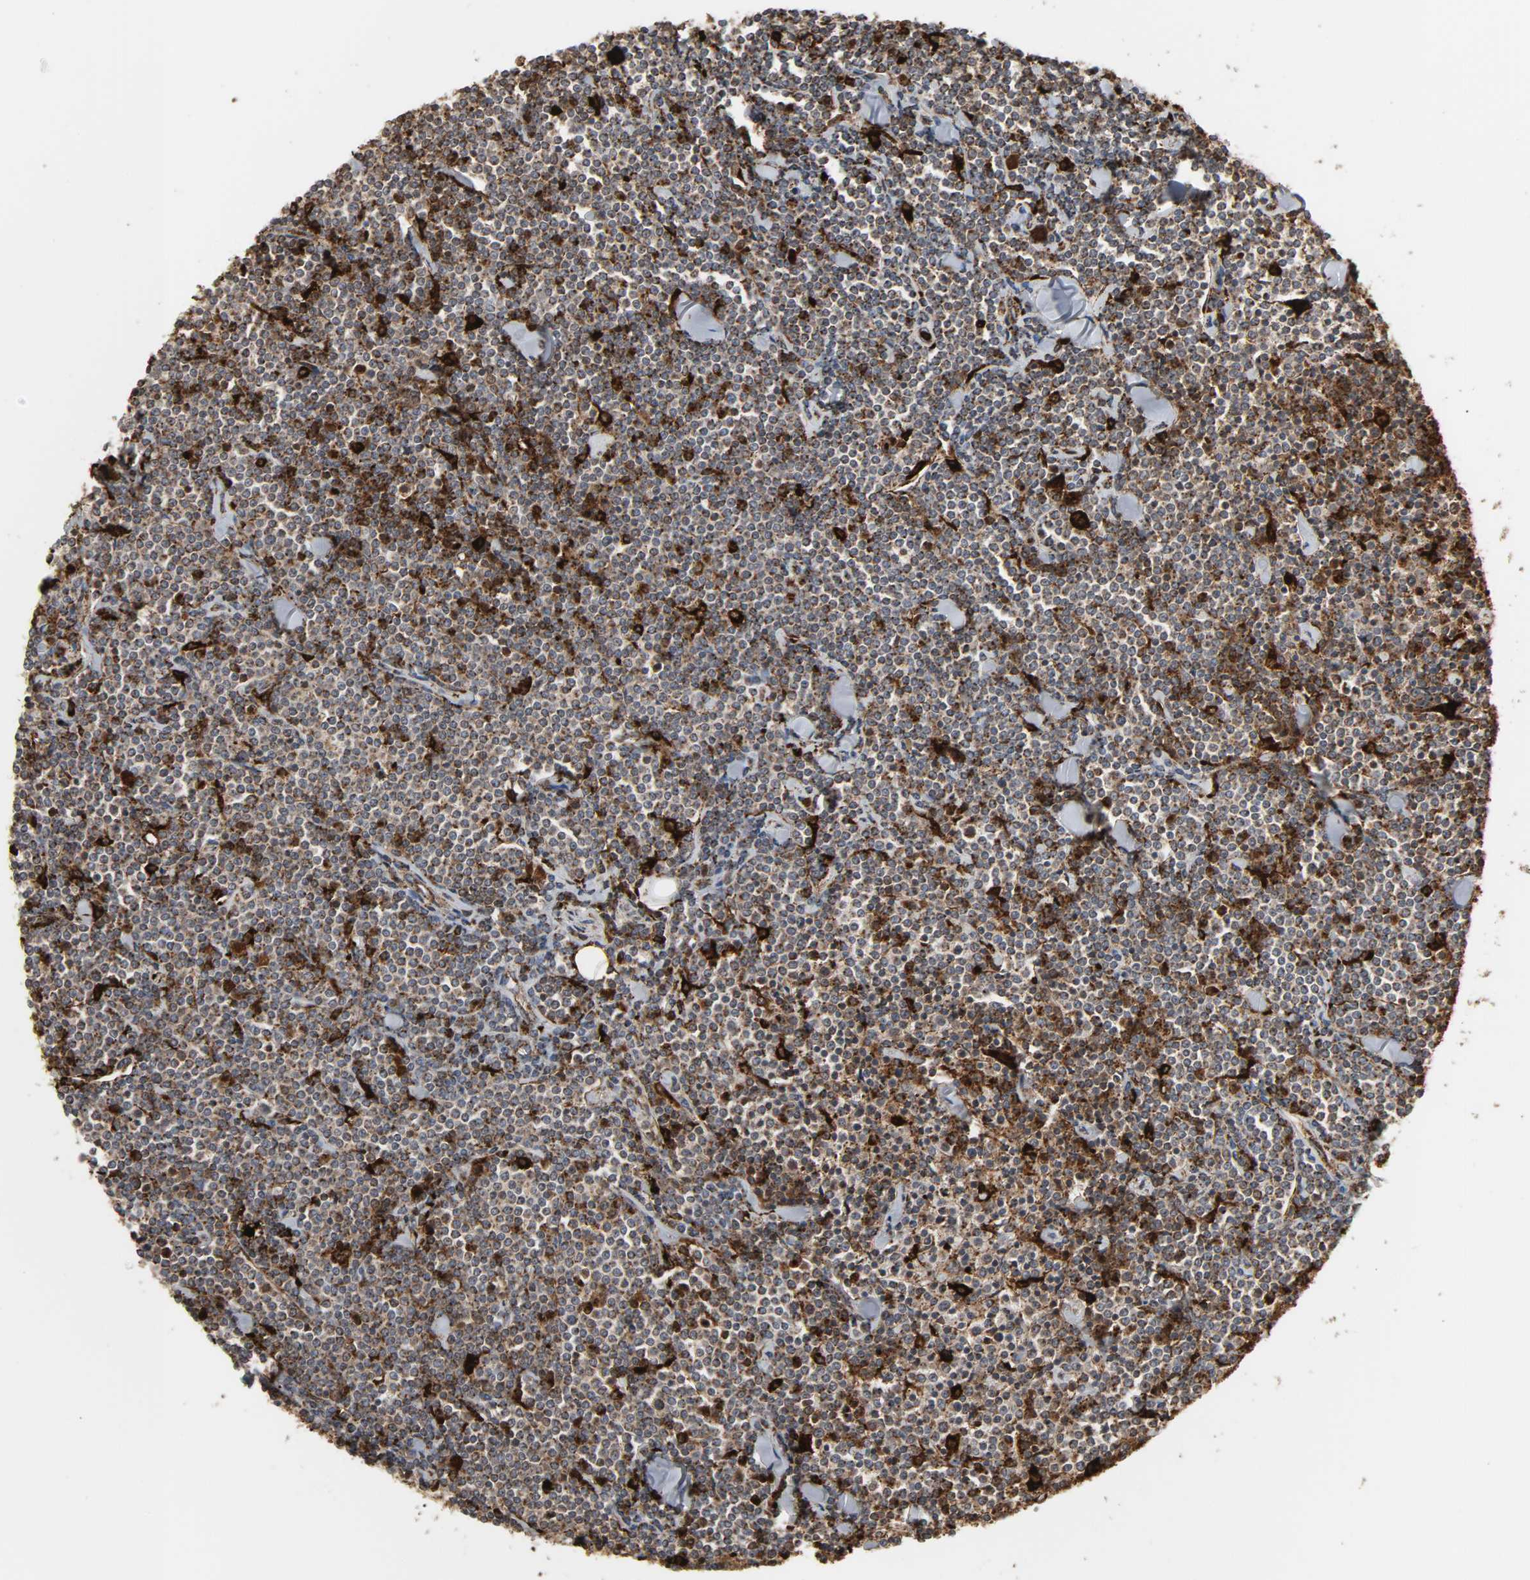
{"staining": {"intensity": "moderate", "quantity": ">75%", "location": "cytoplasmic/membranous"}, "tissue": "lymphoma", "cell_type": "Tumor cells", "image_type": "cancer", "snomed": [{"axis": "morphology", "description": "Malignant lymphoma, non-Hodgkin's type, Low grade"}, {"axis": "topography", "description": "Soft tissue"}], "caption": "Immunohistochemical staining of human lymphoma reveals moderate cytoplasmic/membranous protein staining in about >75% of tumor cells.", "gene": "PSAP", "patient": {"sex": "male", "age": 92}}